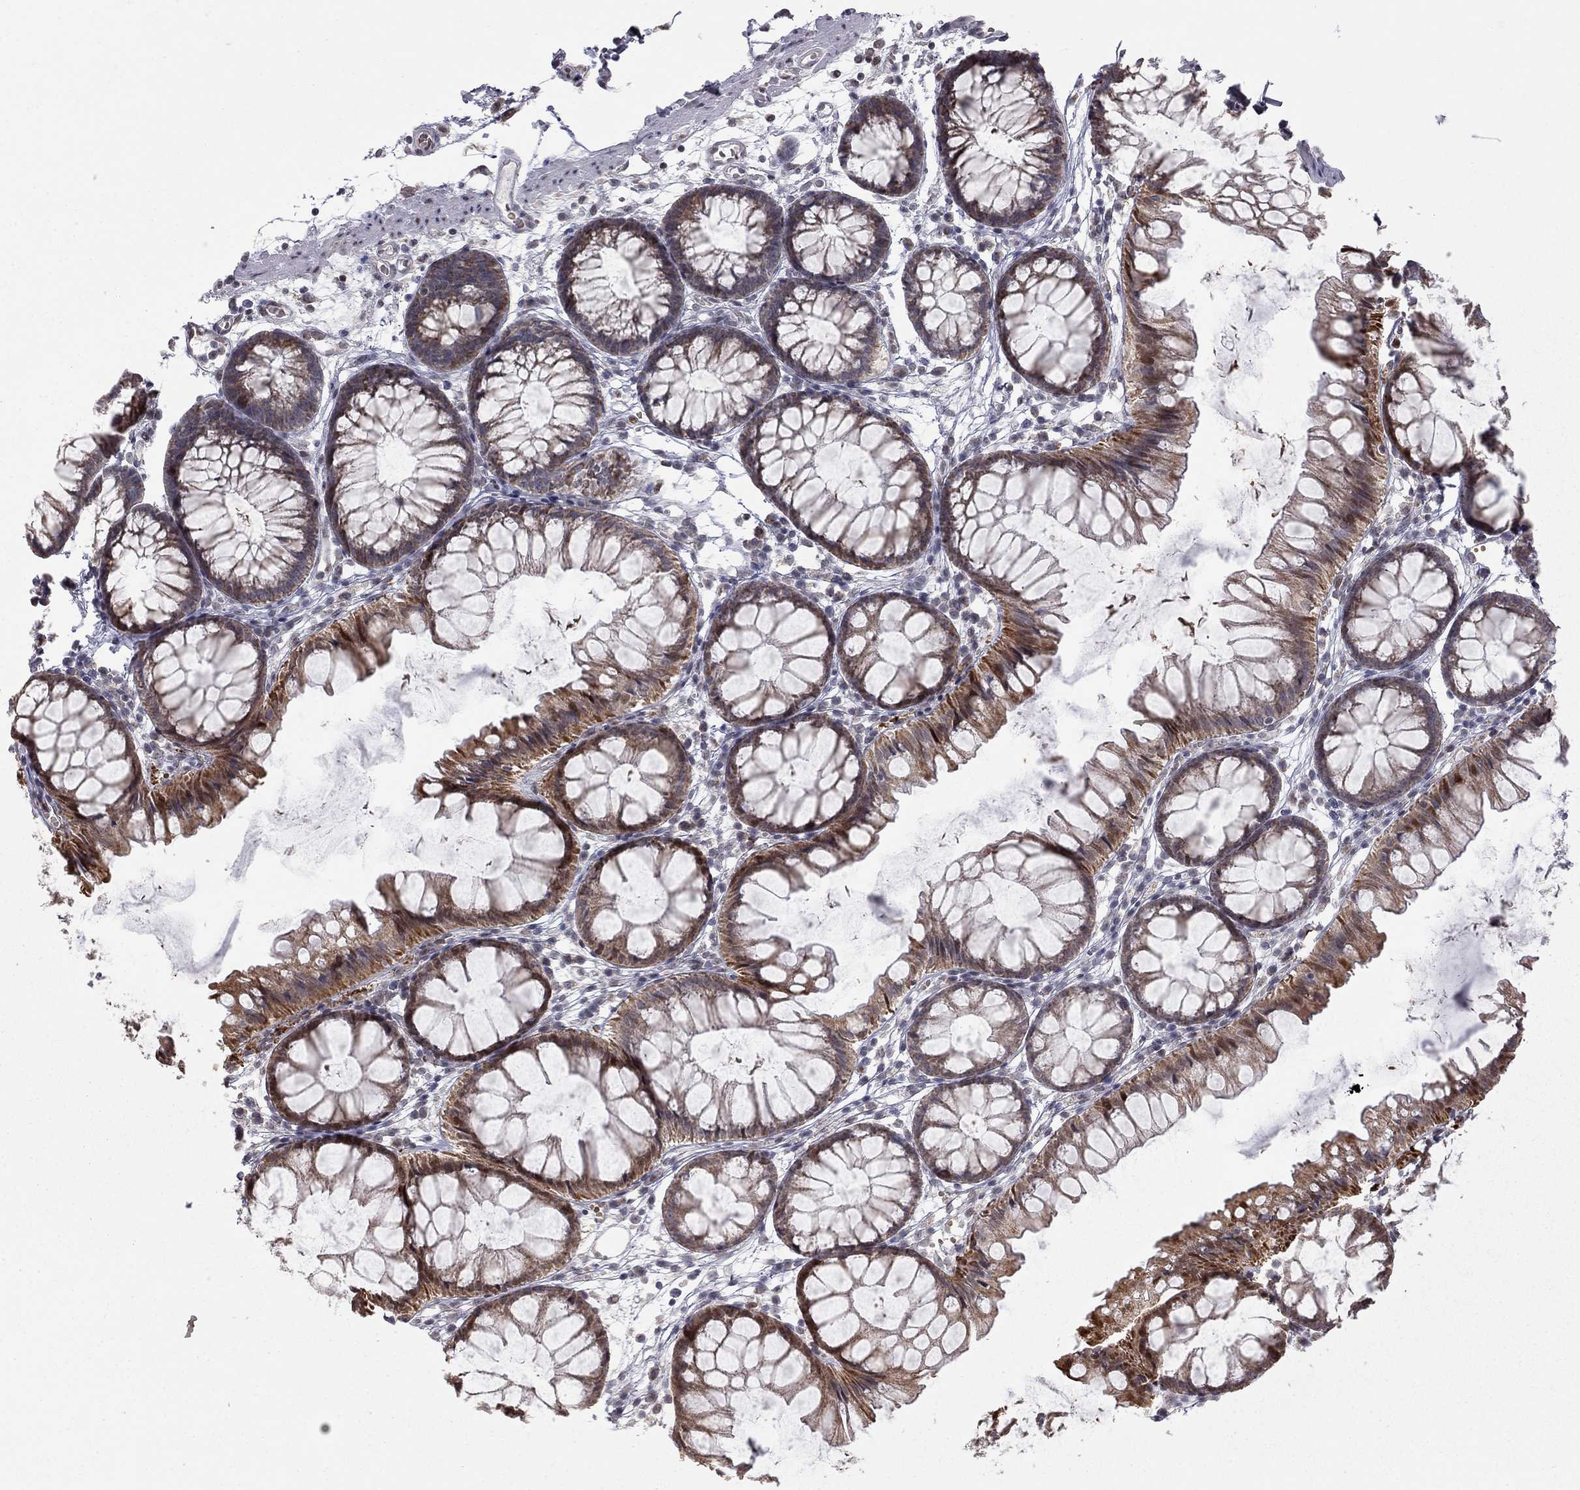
{"staining": {"intensity": "negative", "quantity": "none", "location": "none"}, "tissue": "colon", "cell_type": "Endothelial cells", "image_type": "normal", "snomed": [{"axis": "morphology", "description": "Normal tissue, NOS"}, {"axis": "morphology", "description": "Adenocarcinoma, NOS"}, {"axis": "topography", "description": "Colon"}], "caption": "IHC histopathology image of unremarkable human colon stained for a protein (brown), which exhibits no positivity in endothelial cells.", "gene": "MC3R", "patient": {"sex": "male", "age": 65}}